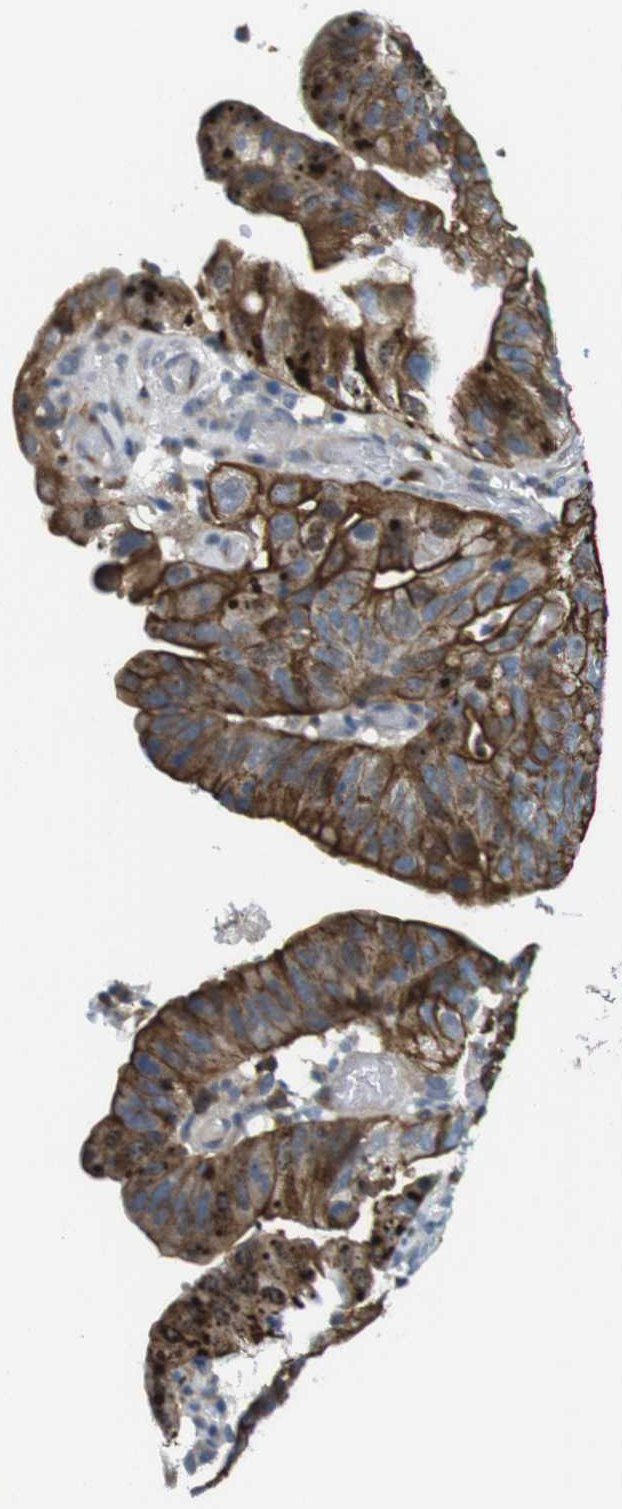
{"staining": {"intensity": "strong", "quantity": "25%-75%", "location": "cytoplasmic/membranous"}, "tissue": "stomach cancer", "cell_type": "Tumor cells", "image_type": "cancer", "snomed": [{"axis": "morphology", "description": "Adenocarcinoma, NOS"}, {"axis": "topography", "description": "Stomach"}], "caption": "A brown stain highlights strong cytoplasmic/membranous expression of a protein in human stomach adenocarcinoma tumor cells.", "gene": "ZDHHC3", "patient": {"sex": "male", "age": 59}}